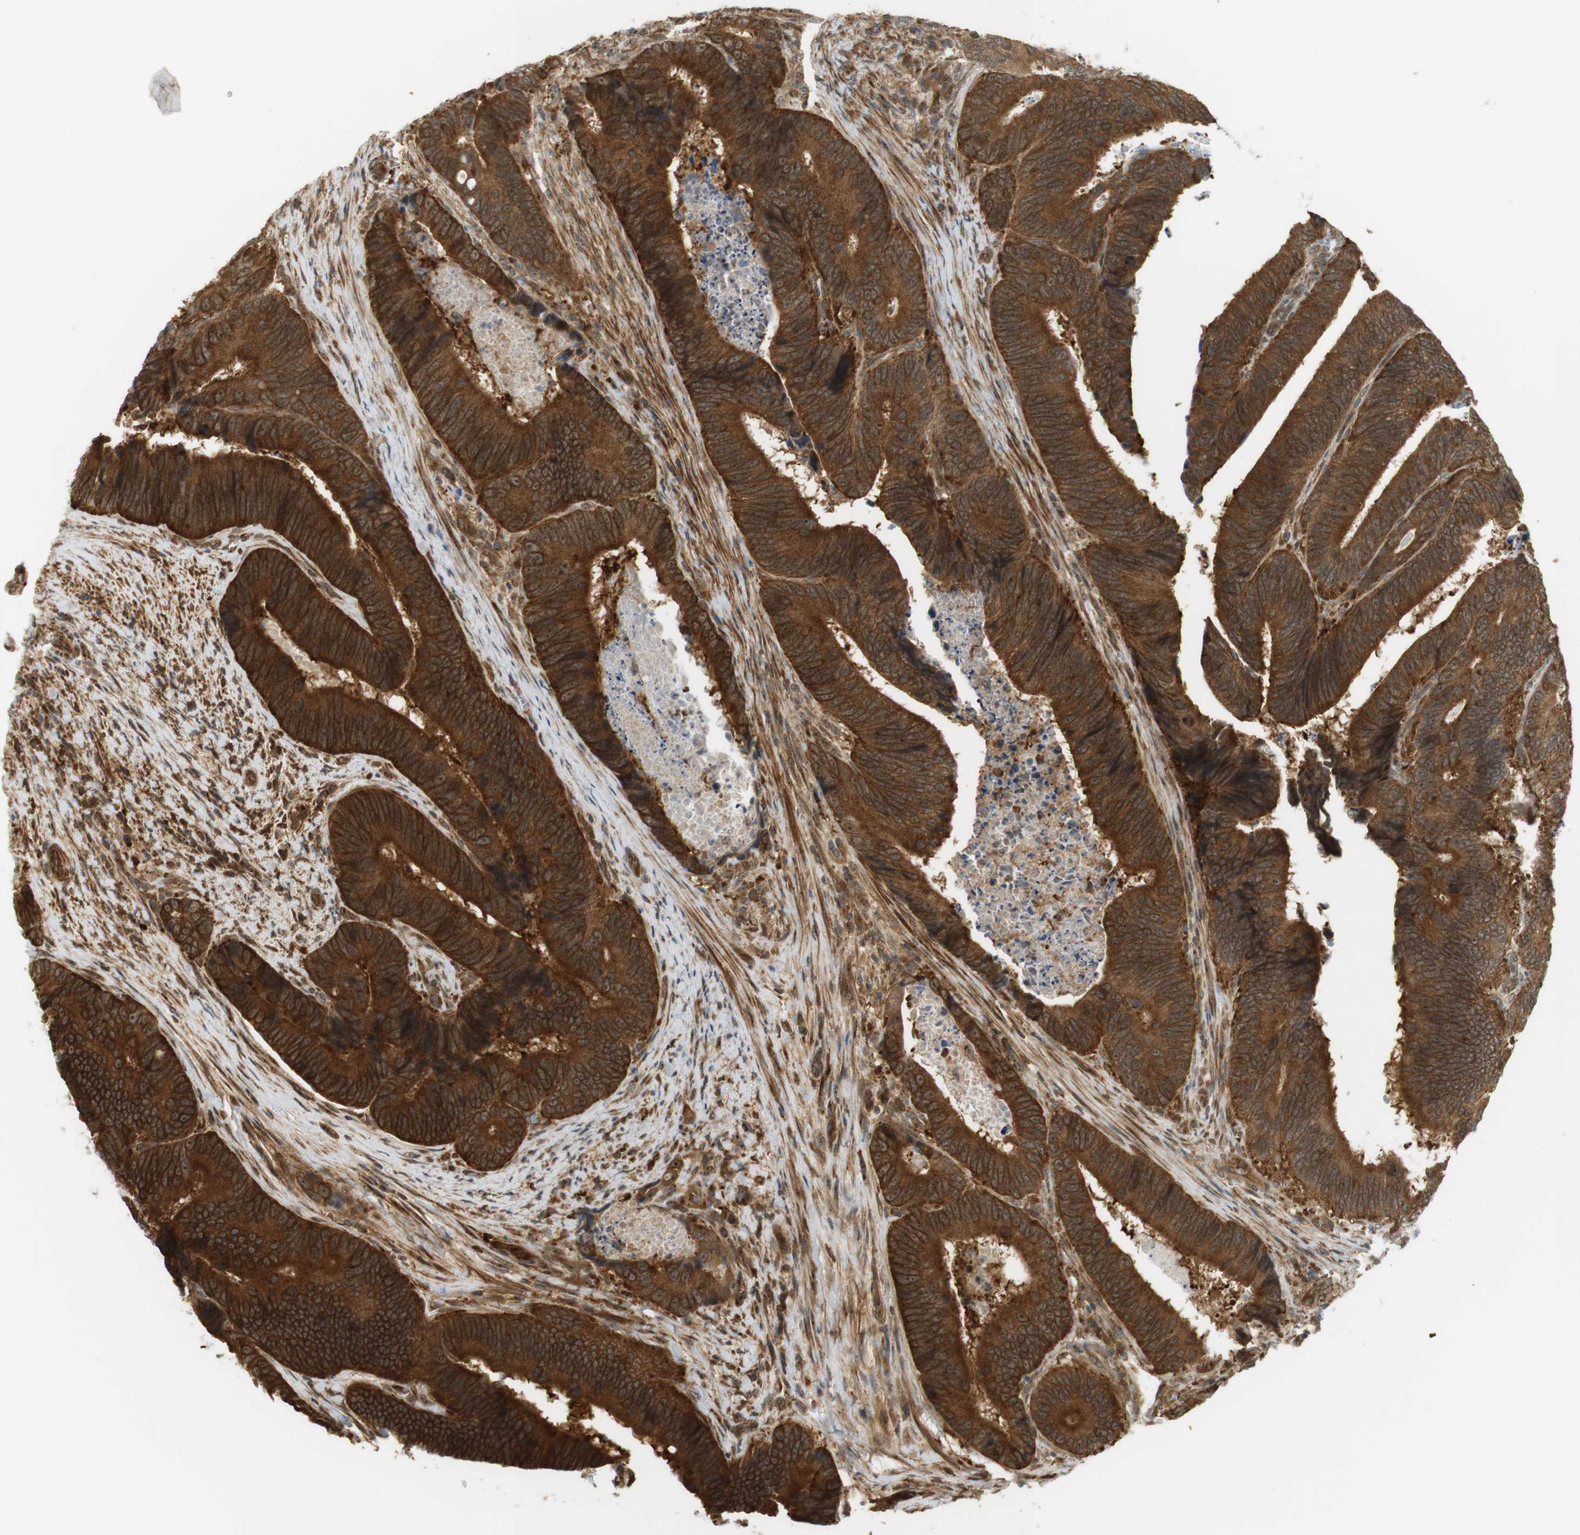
{"staining": {"intensity": "strong", "quantity": ">75%", "location": "cytoplasmic/membranous,nuclear"}, "tissue": "colorectal cancer", "cell_type": "Tumor cells", "image_type": "cancer", "snomed": [{"axis": "morphology", "description": "Inflammation, NOS"}, {"axis": "morphology", "description": "Adenocarcinoma, NOS"}, {"axis": "topography", "description": "Colon"}], "caption": "IHC histopathology image of neoplastic tissue: colorectal adenocarcinoma stained using immunohistochemistry displays high levels of strong protein expression localized specifically in the cytoplasmic/membranous and nuclear of tumor cells, appearing as a cytoplasmic/membranous and nuclear brown color.", "gene": "PA2G4", "patient": {"sex": "male", "age": 72}}